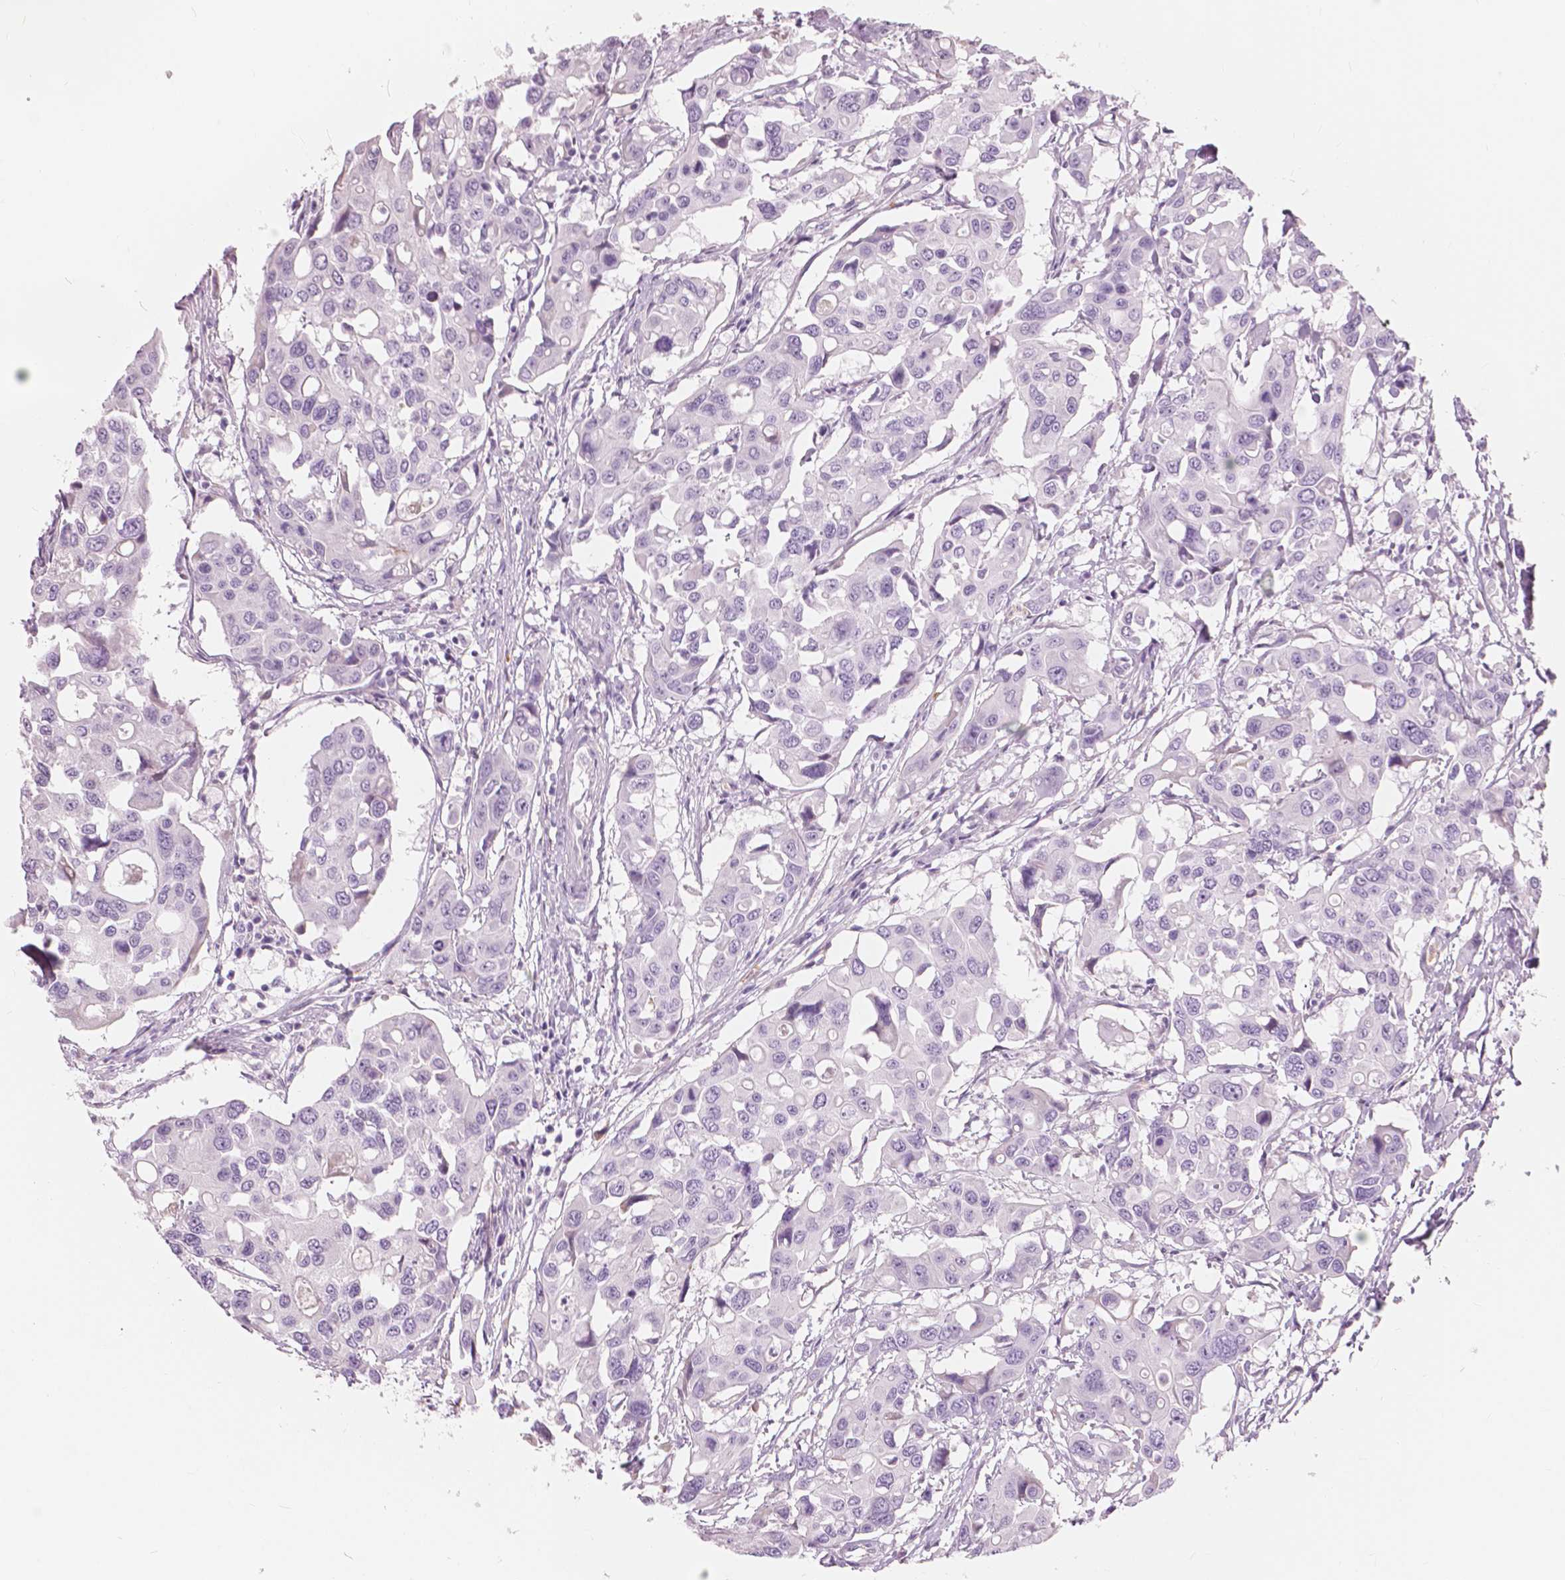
{"staining": {"intensity": "negative", "quantity": "none", "location": "none"}, "tissue": "colorectal cancer", "cell_type": "Tumor cells", "image_type": "cancer", "snomed": [{"axis": "morphology", "description": "Adenocarcinoma, NOS"}, {"axis": "topography", "description": "Colon"}], "caption": "The immunohistochemistry micrograph has no significant staining in tumor cells of adenocarcinoma (colorectal) tissue.", "gene": "CXCR2", "patient": {"sex": "male", "age": 77}}